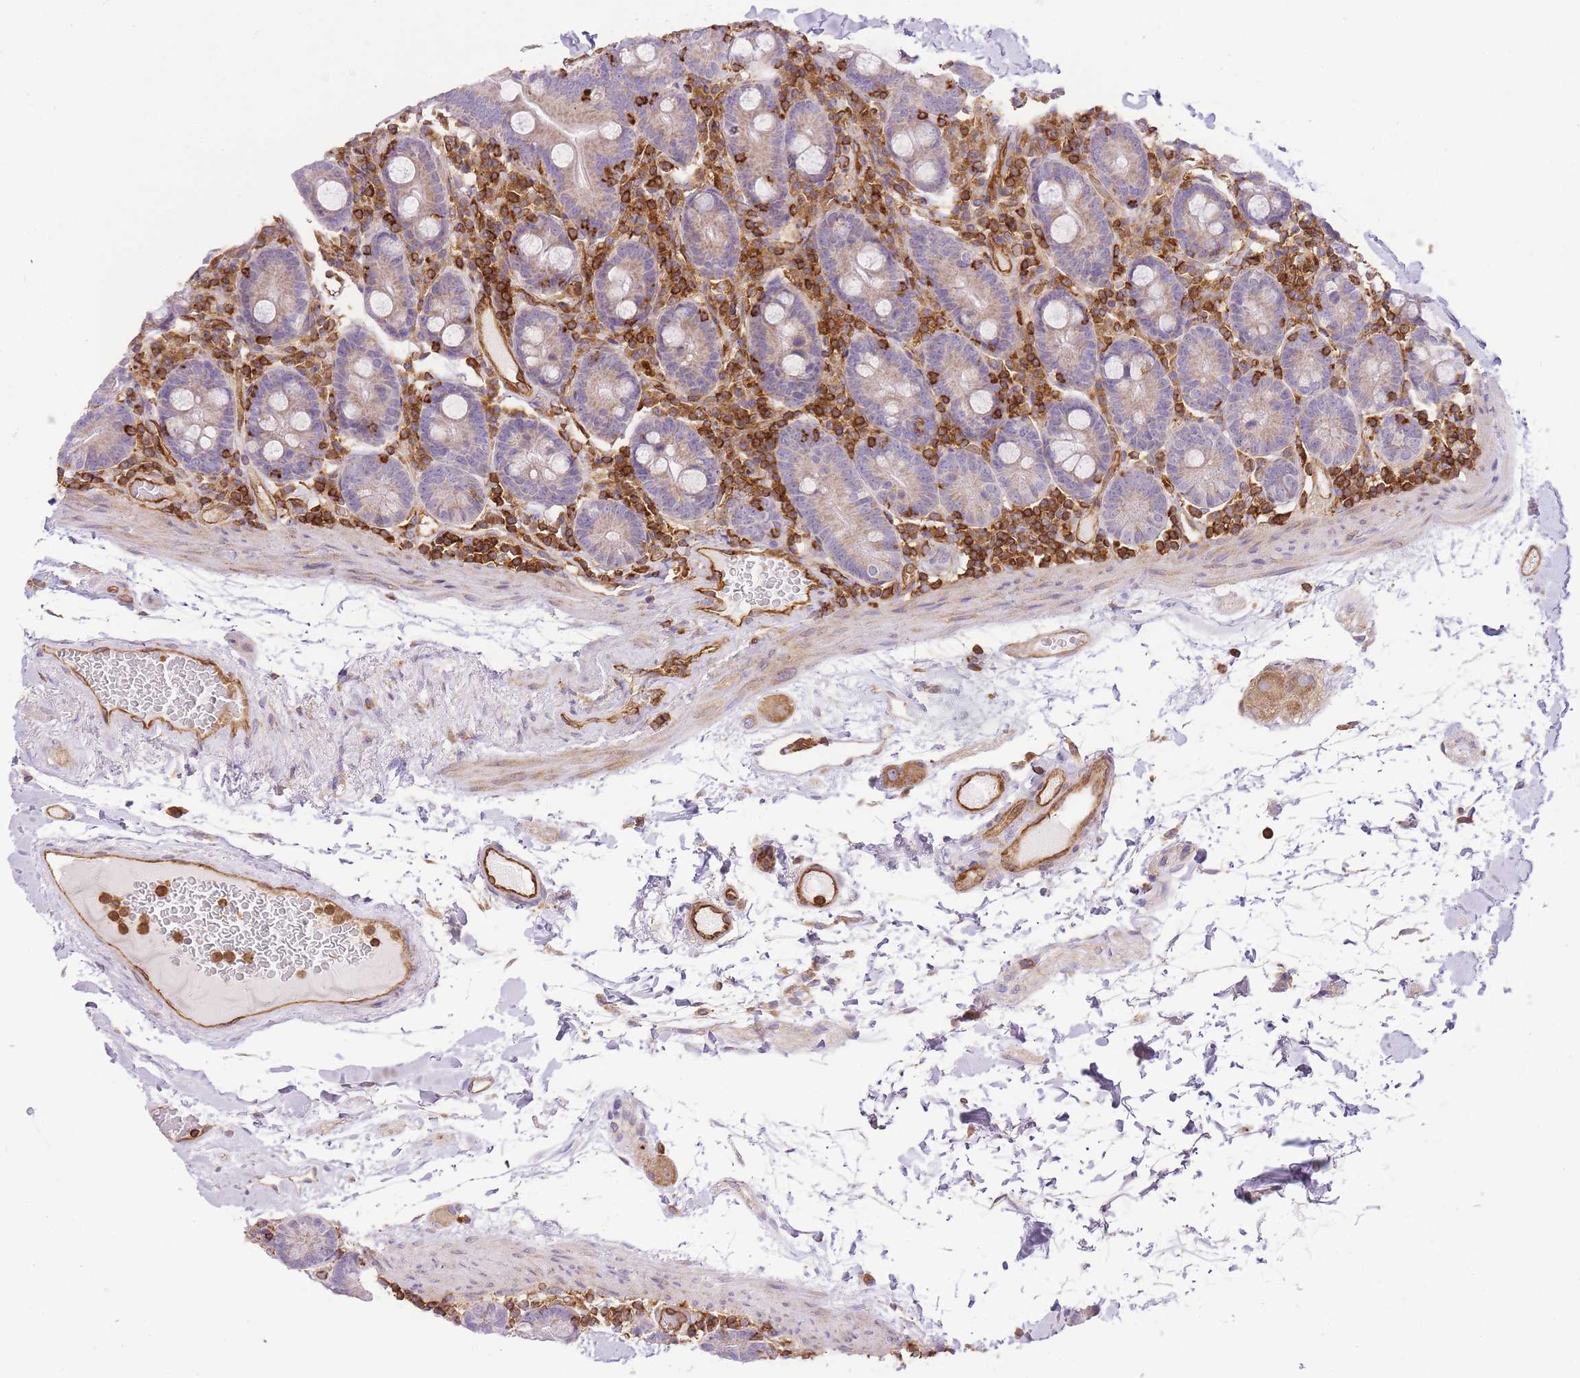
{"staining": {"intensity": "negative", "quantity": "none", "location": "none"}, "tissue": "duodenum", "cell_type": "Glandular cells", "image_type": "normal", "snomed": [{"axis": "morphology", "description": "Normal tissue, NOS"}, {"axis": "topography", "description": "Duodenum"}], "caption": "Immunohistochemical staining of benign duodenum exhibits no significant staining in glandular cells.", "gene": "MSN", "patient": {"sex": "male", "age": 55}}